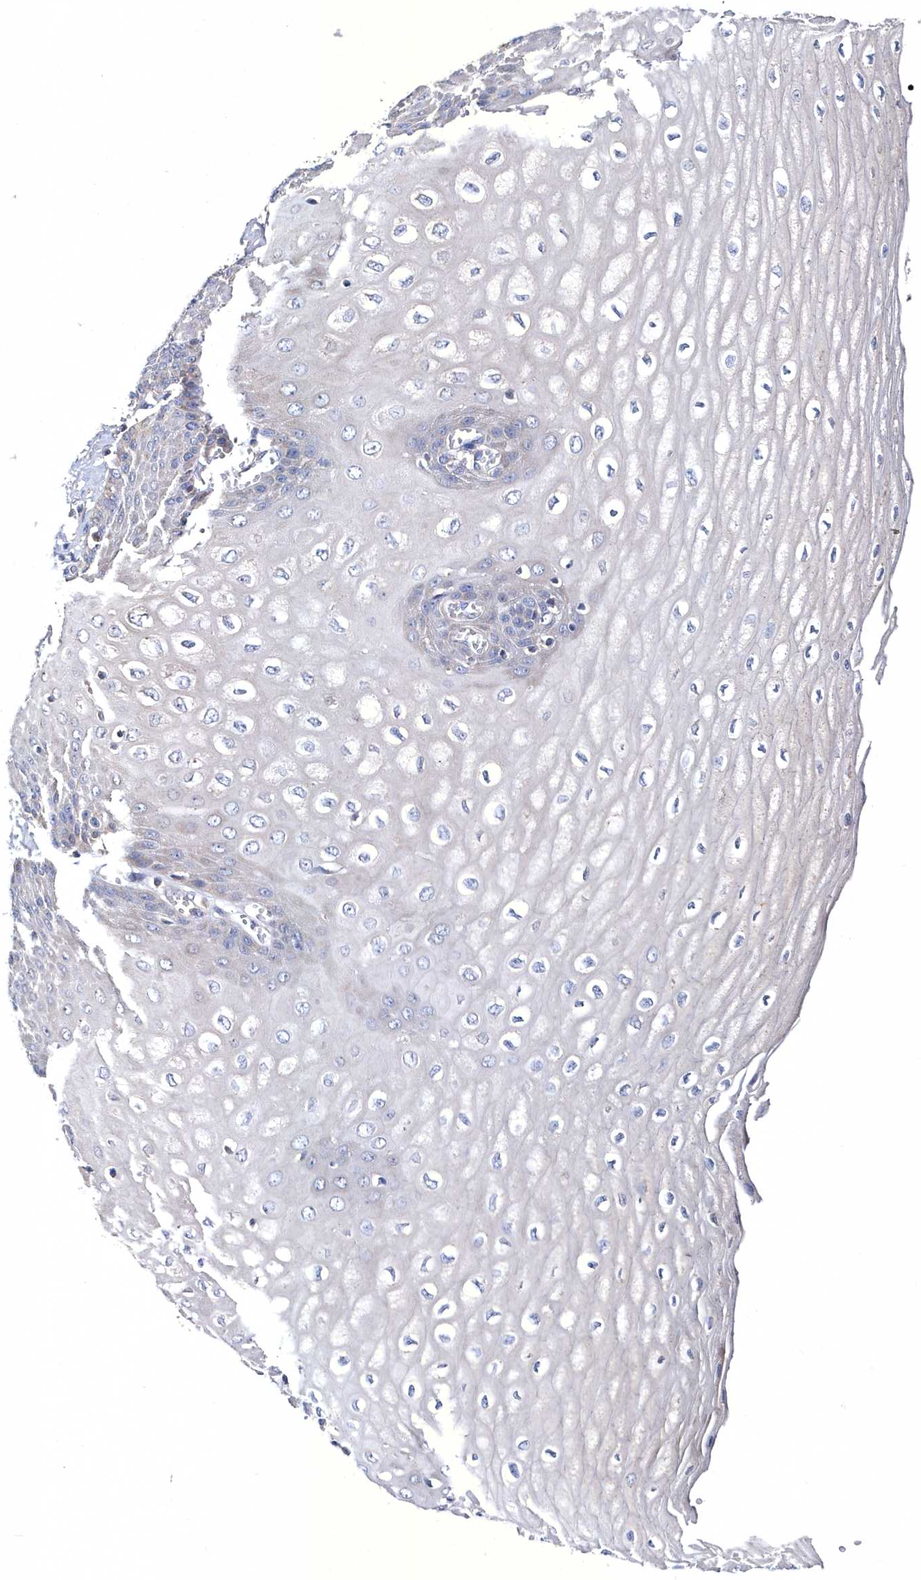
{"staining": {"intensity": "moderate", "quantity": "<25%", "location": "cytoplasmic/membranous"}, "tissue": "esophagus", "cell_type": "Squamous epithelial cells", "image_type": "normal", "snomed": [{"axis": "morphology", "description": "Normal tissue, NOS"}, {"axis": "topography", "description": "Esophagus"}], "caption": "High-magnification brightfield microscopy of normal esophagus stained with DAB (3,3'-diaminobenzidine) (brown) and counterstained with hematoxylin (blue). squamous epithelial cells exhibit moderate cytoplasmic/membranous expression is present in about<25% of cells.", "gene": "METTL8", "patient": {"sex": "male", "age": 60}}